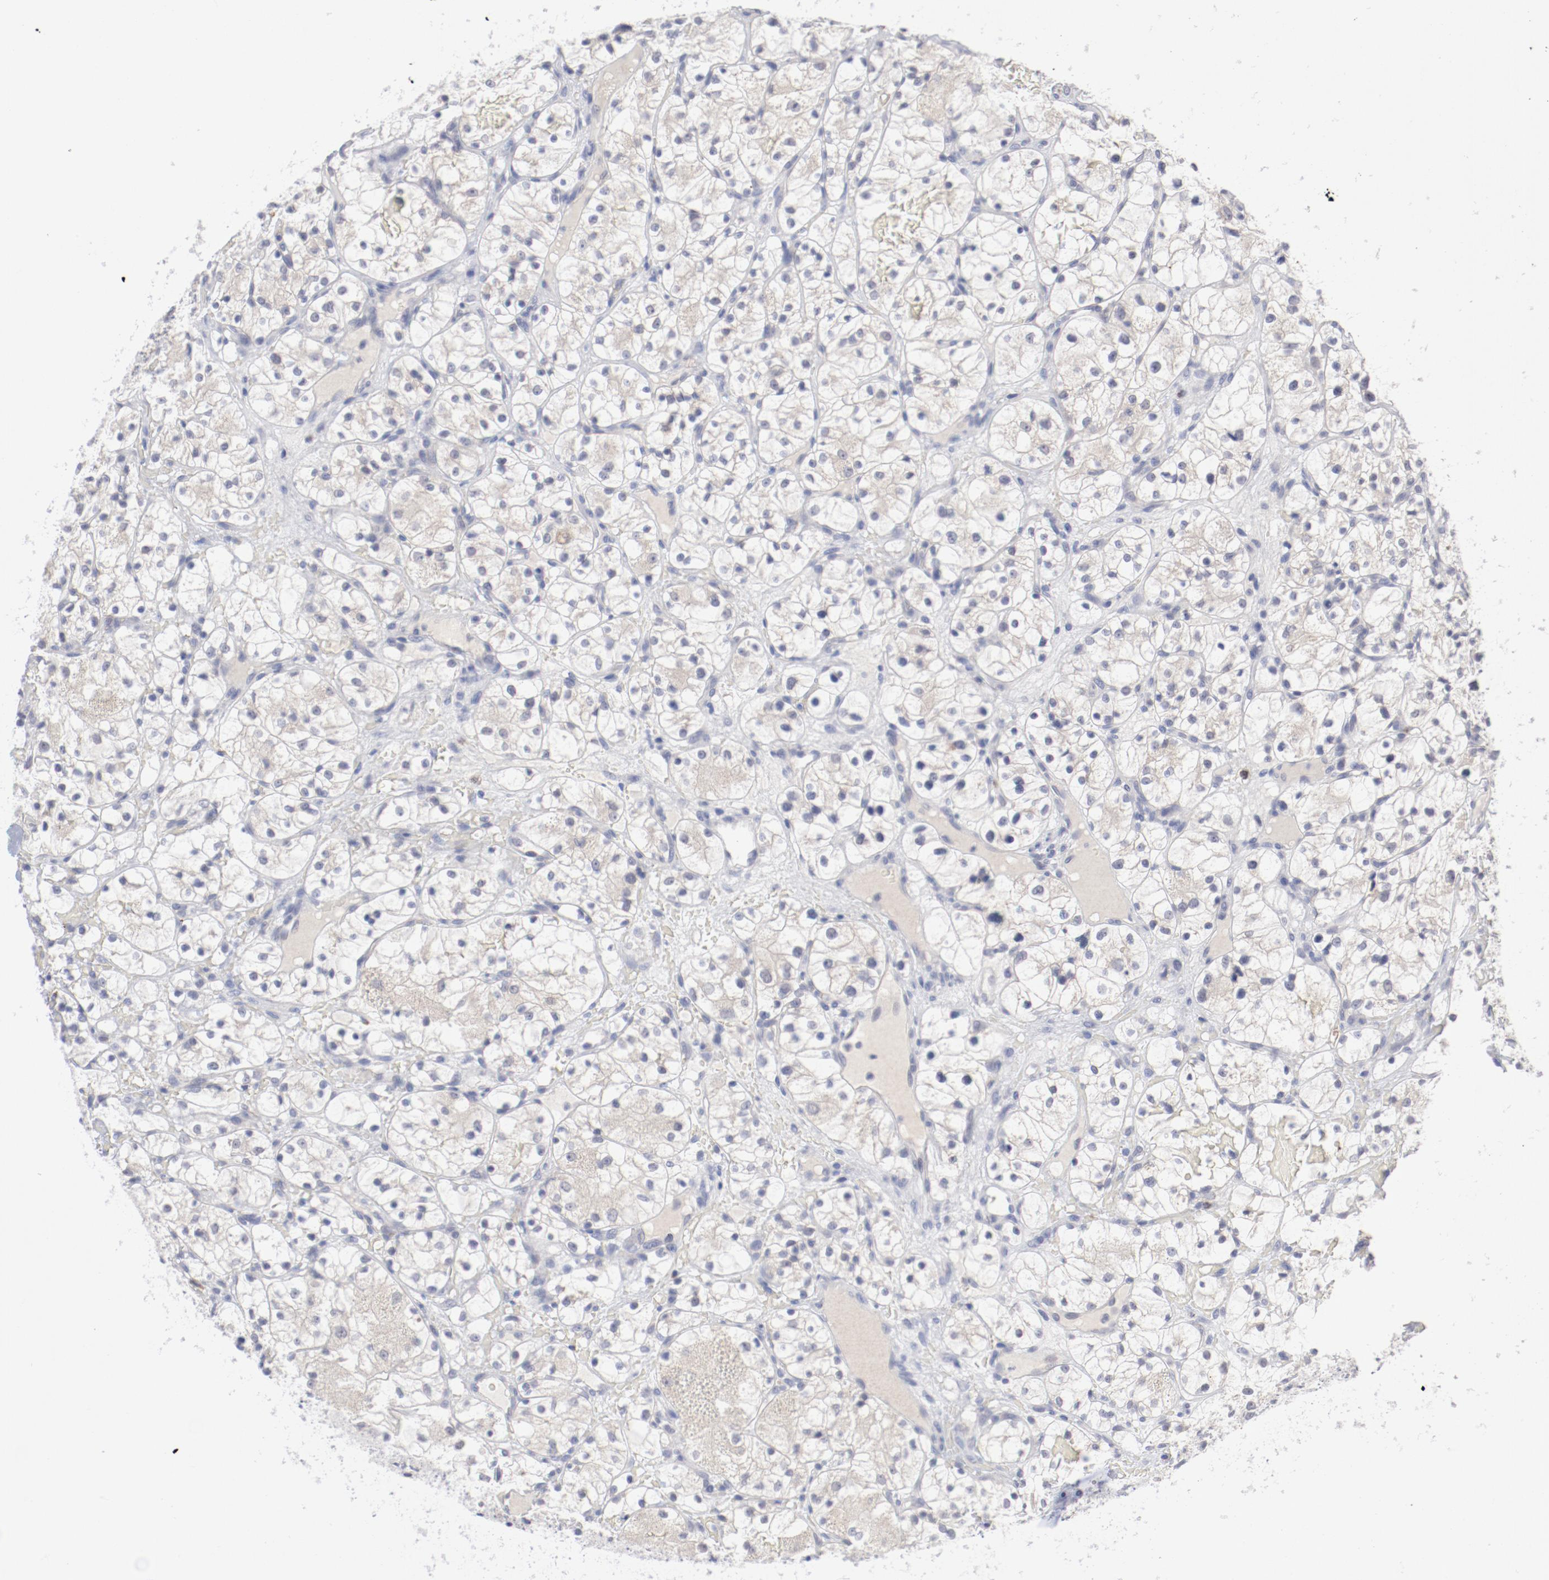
{"staining": {"intensity": "negative", "quantity": "none", "location": "none"}, "tissue": "renal cancer", "cell_type": "Tumor cells", "image_type": "cancer", "snomed": [{"axis": "morphology", "description": "Adenocarcinoma, NOS"}, {"axis": "topography", "description": "Kidney"}], "caption": "A histopathology image of human renal adenocarcinoma is negative for staining in tumor cells.", "gene": "SH3BGR", "patient": {"sex": "female", "age": 60}}